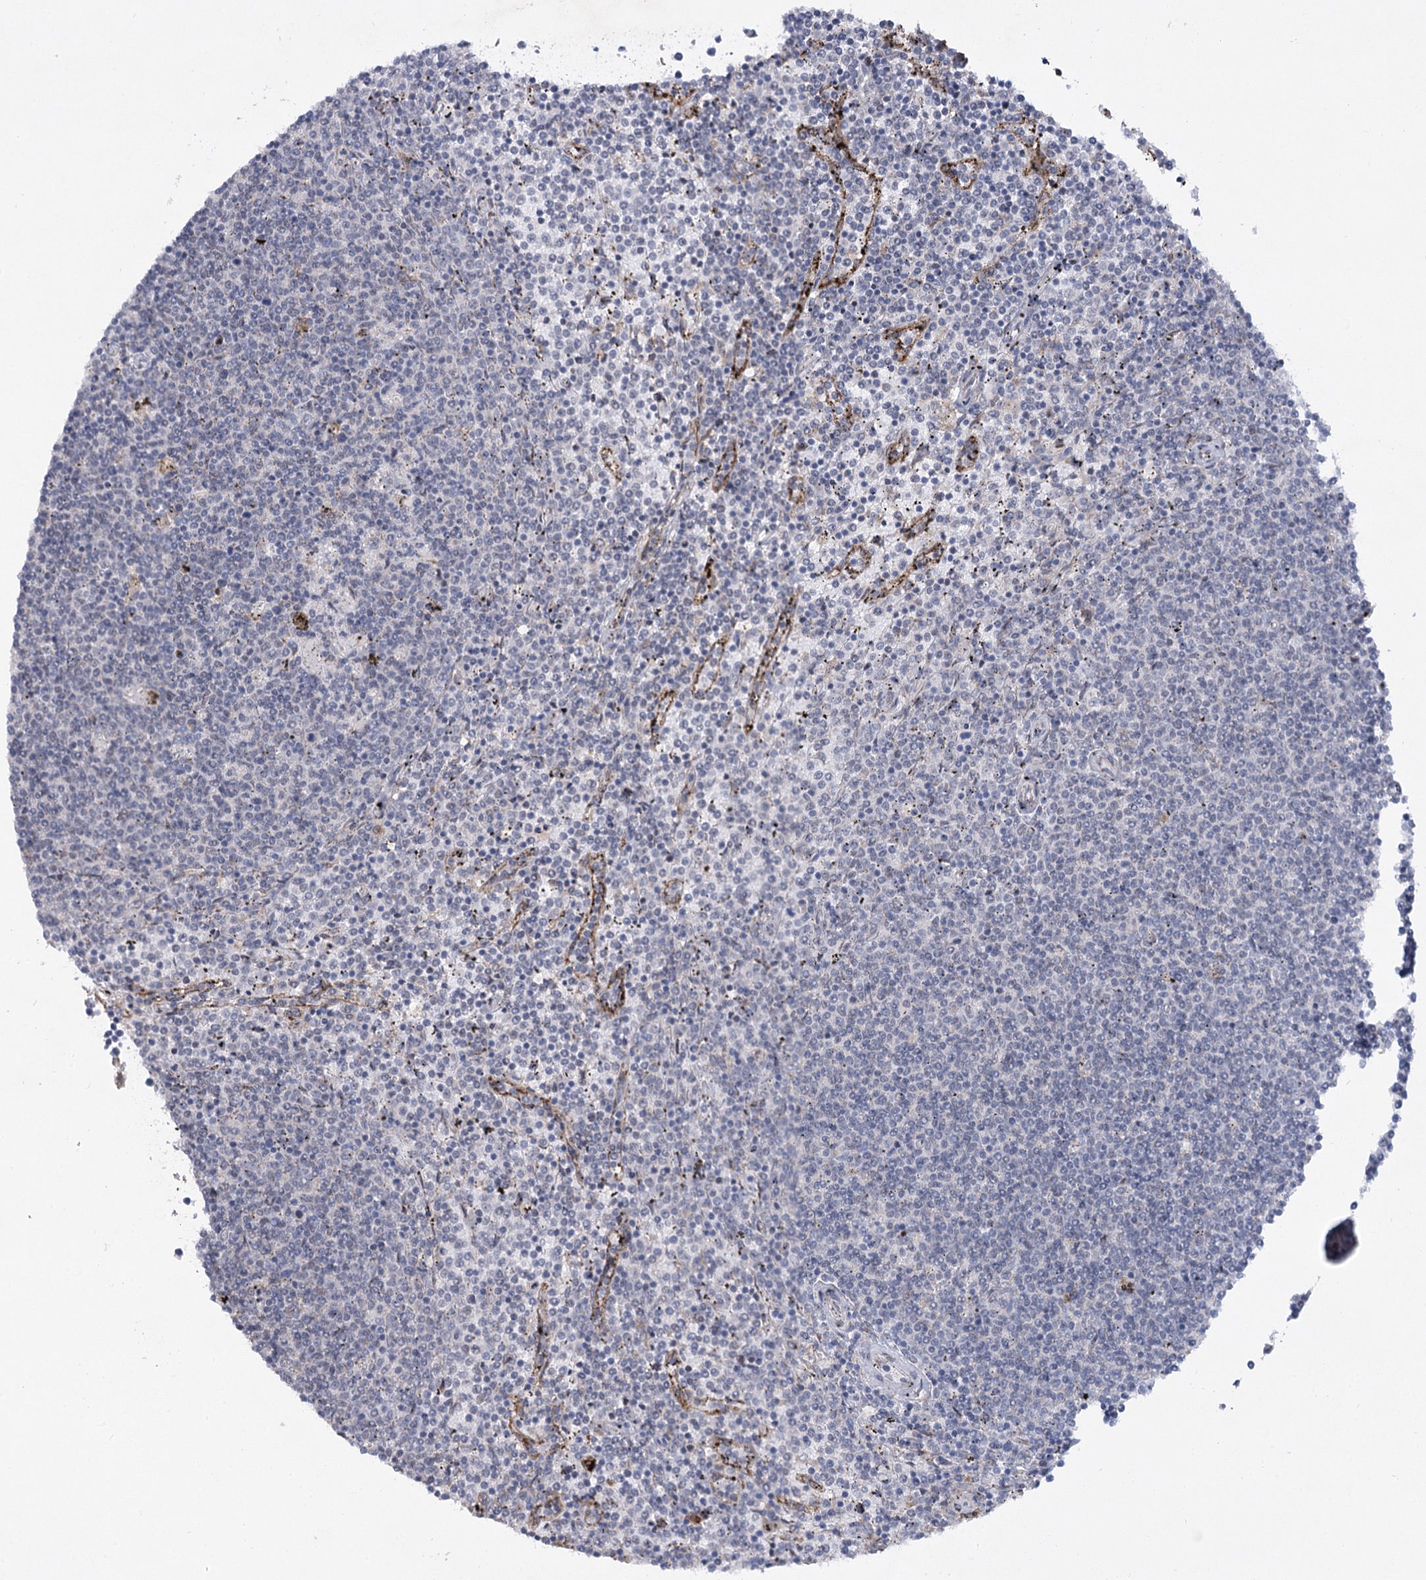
{"staining": {"intensity": "negative", "quantity": "none", "location": "none"}, "tissue": "lymphoma", "cell_type": "Tumor cells", "image_type": "cancer", "snomed": [{"axis": "morphology", "description": "Malignant lymphoma, non-Hodgkin's type, Low grade"}, {"axis": "topography", "description": "Spleen"}], "caption": "Tumor cells are negative for protein expression in human malignant lymphoma, non-Hodgkin's type (low-grade).", "gene": "NCKAP5", "patient": {"sex": "female", "age": 50}}